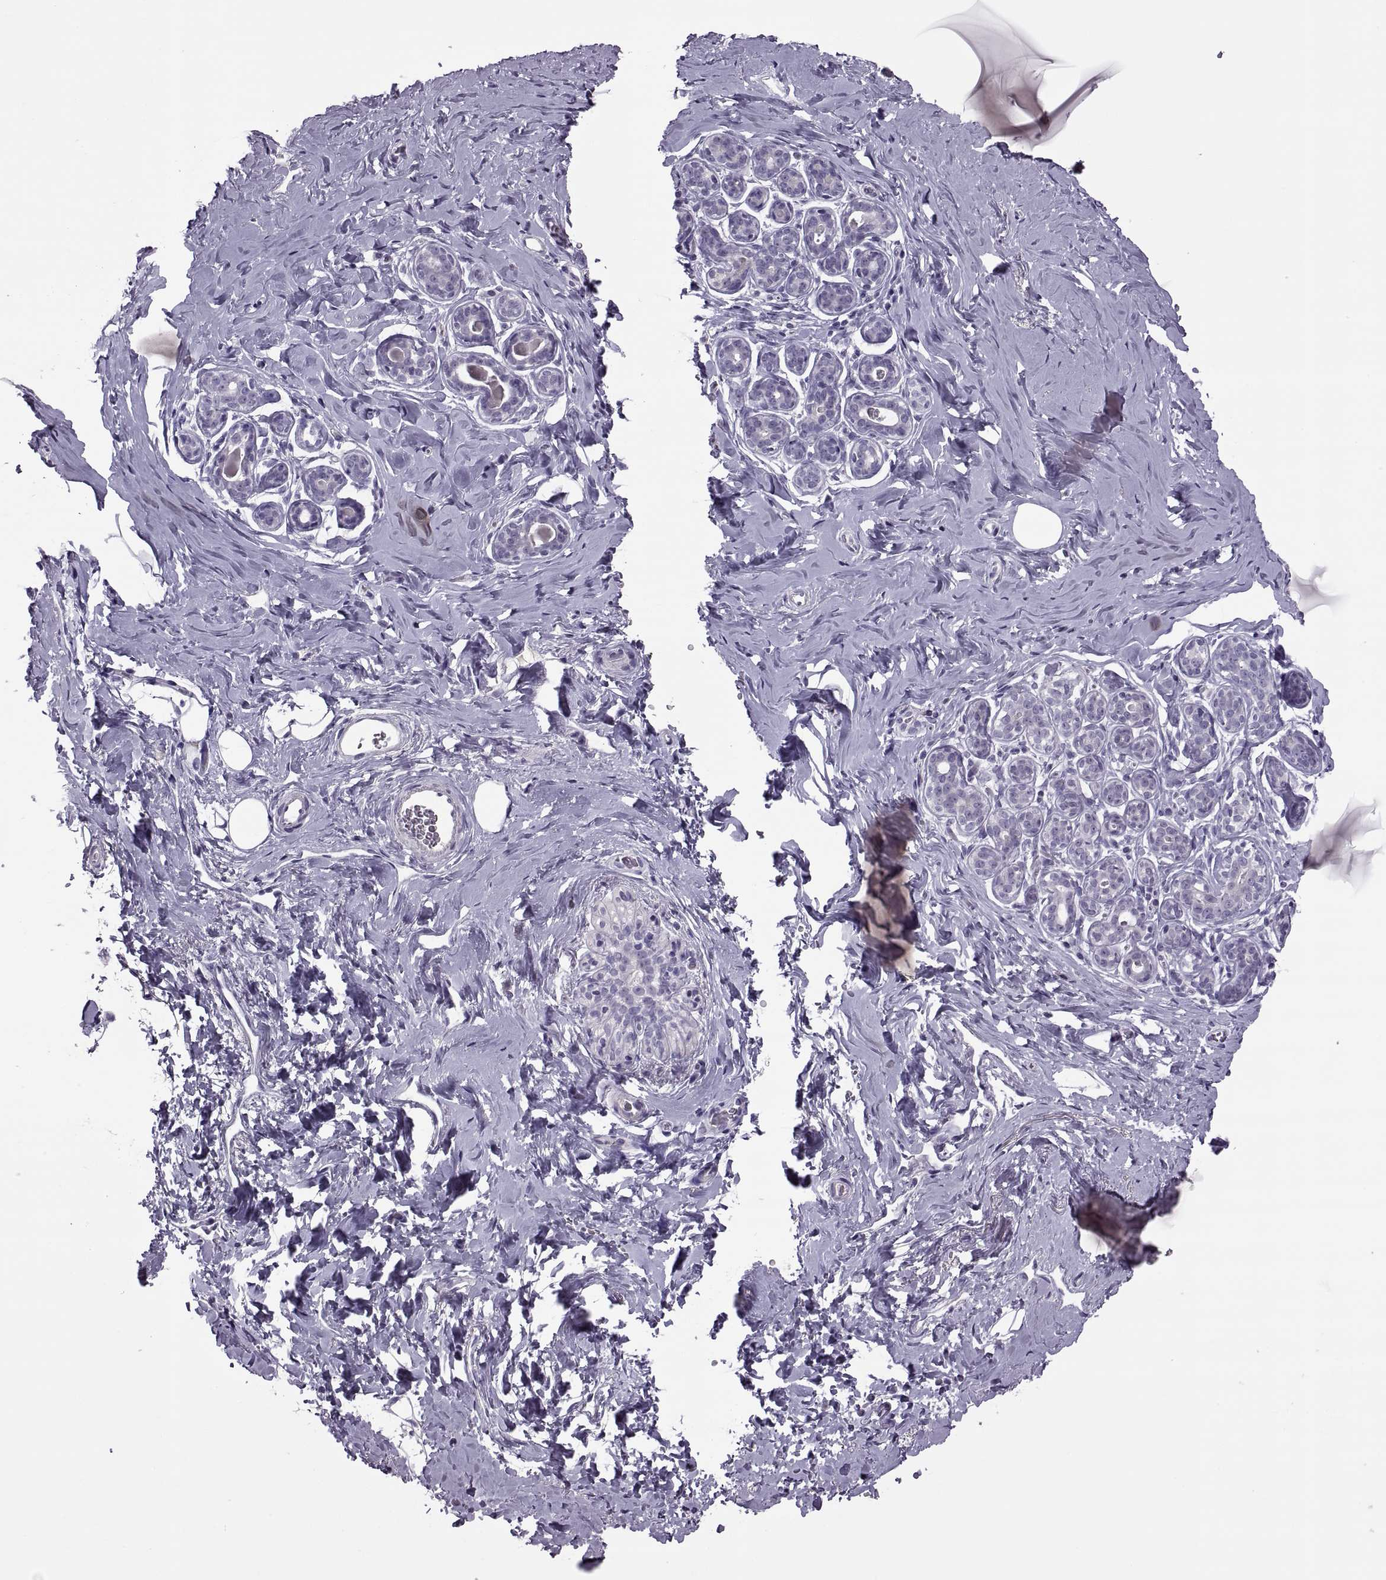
{"staining": {"intensity": "negative", "quantity": "none", "location": "none"}, "tissue": "breast", "cell_type": "Adipocytes", "image_type": "normal", "snomed": [{"axis": "morphology", "description": "Normal tissue, NOS"}, {"axis": "topography", "description": "Skin"}, {"axis": "topography", "description": "Breast"}], "caption": "Adipocytes show no significant staining in unremarkable breast.", "gene": "RSPH6A", "patient": {"sex": "female", "age": 43}}